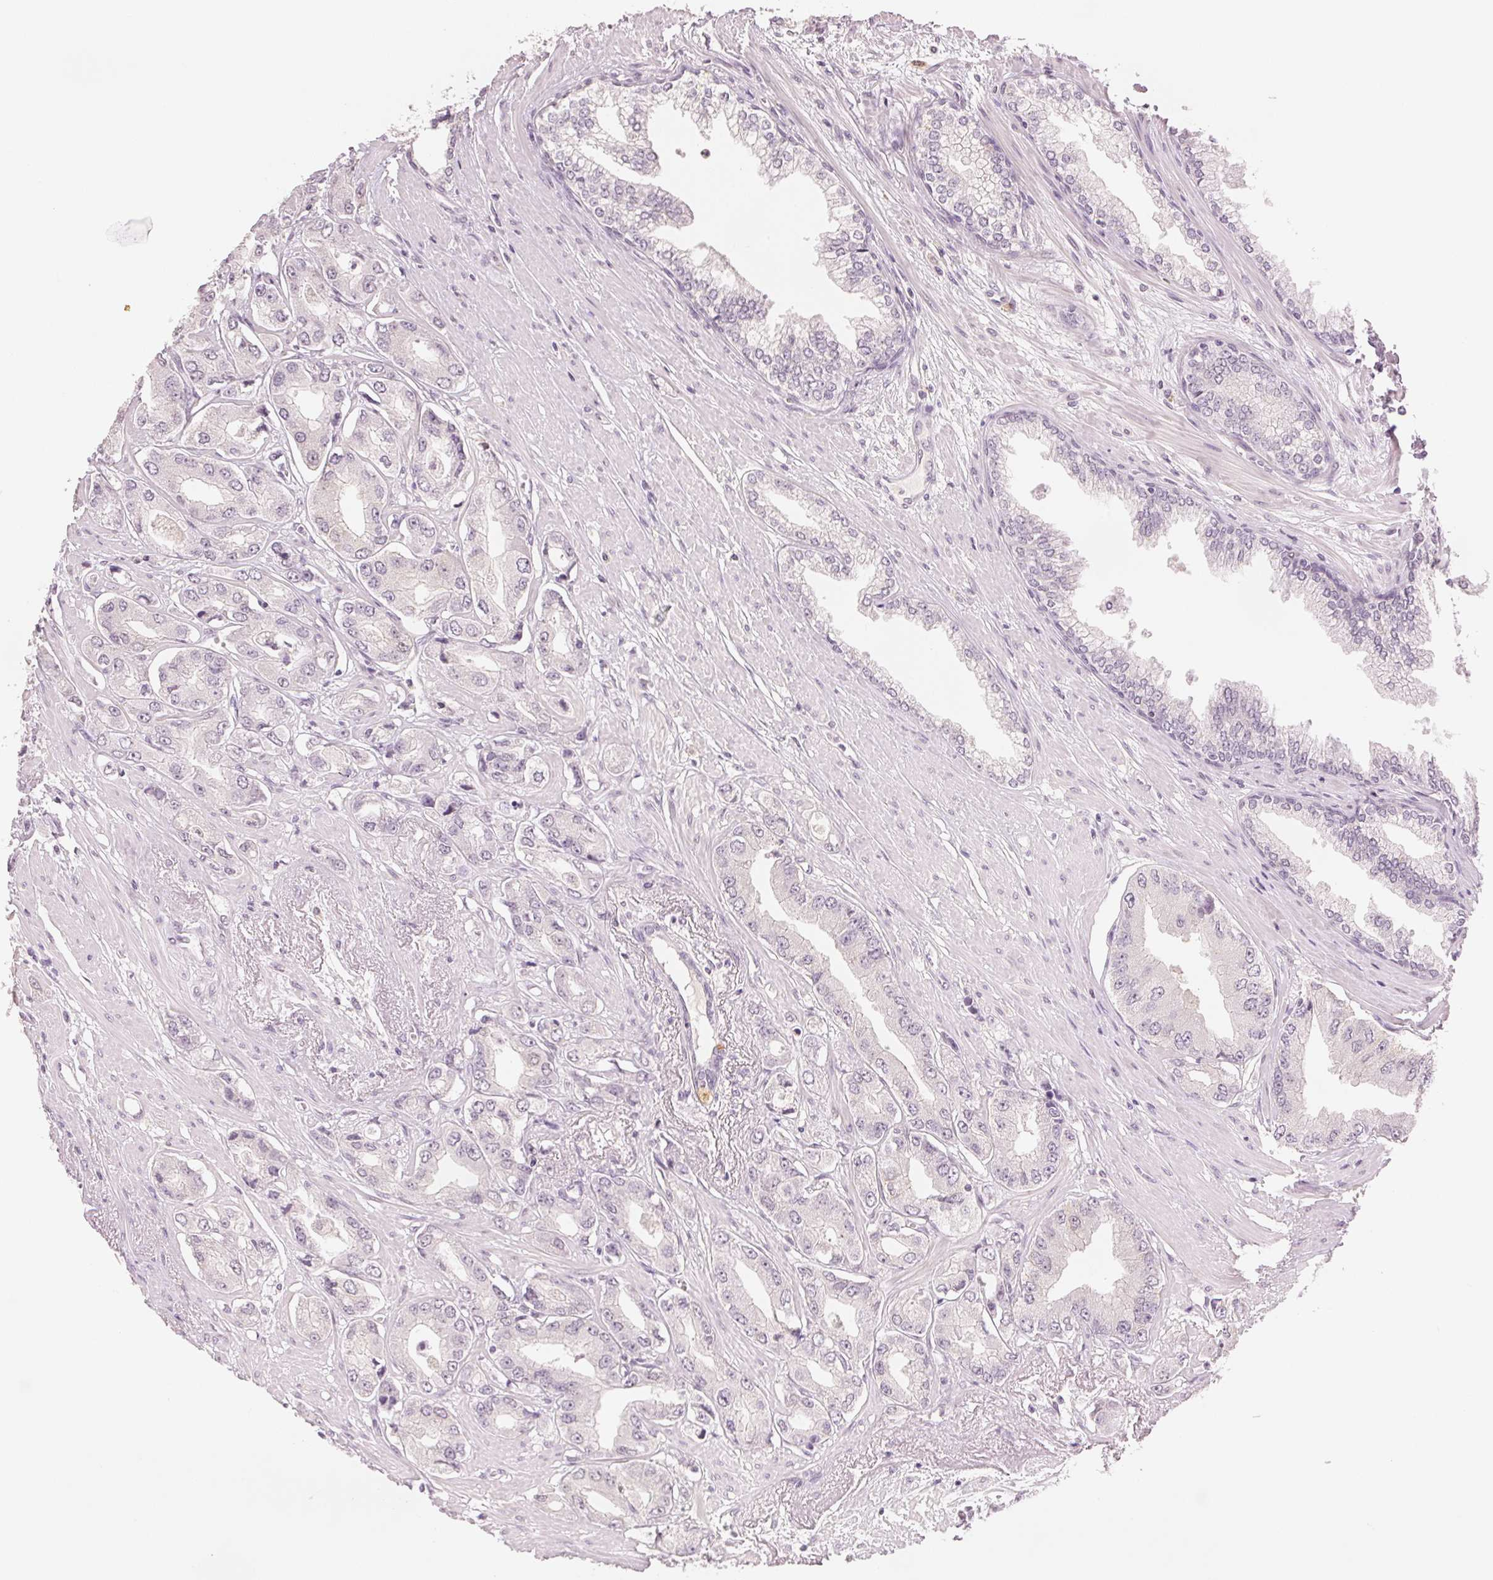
{"staining": {"intensity": "negative", "quantity": "none", "location": "none"}, "tissue": "prostate cancer", "cell_type": "Tumor cells", "image_type": "cancer", "snomed": [{"axis": "morphology", "description": "Adenocarcinoma, Low grade"}, {"axis": "topography", "description": "Prostate"}], "caption": "Tumor cells show no significant protein expression in prostate cancer.", "gene": "SCGN", "patient": {"sex": "male", "age": 60}}